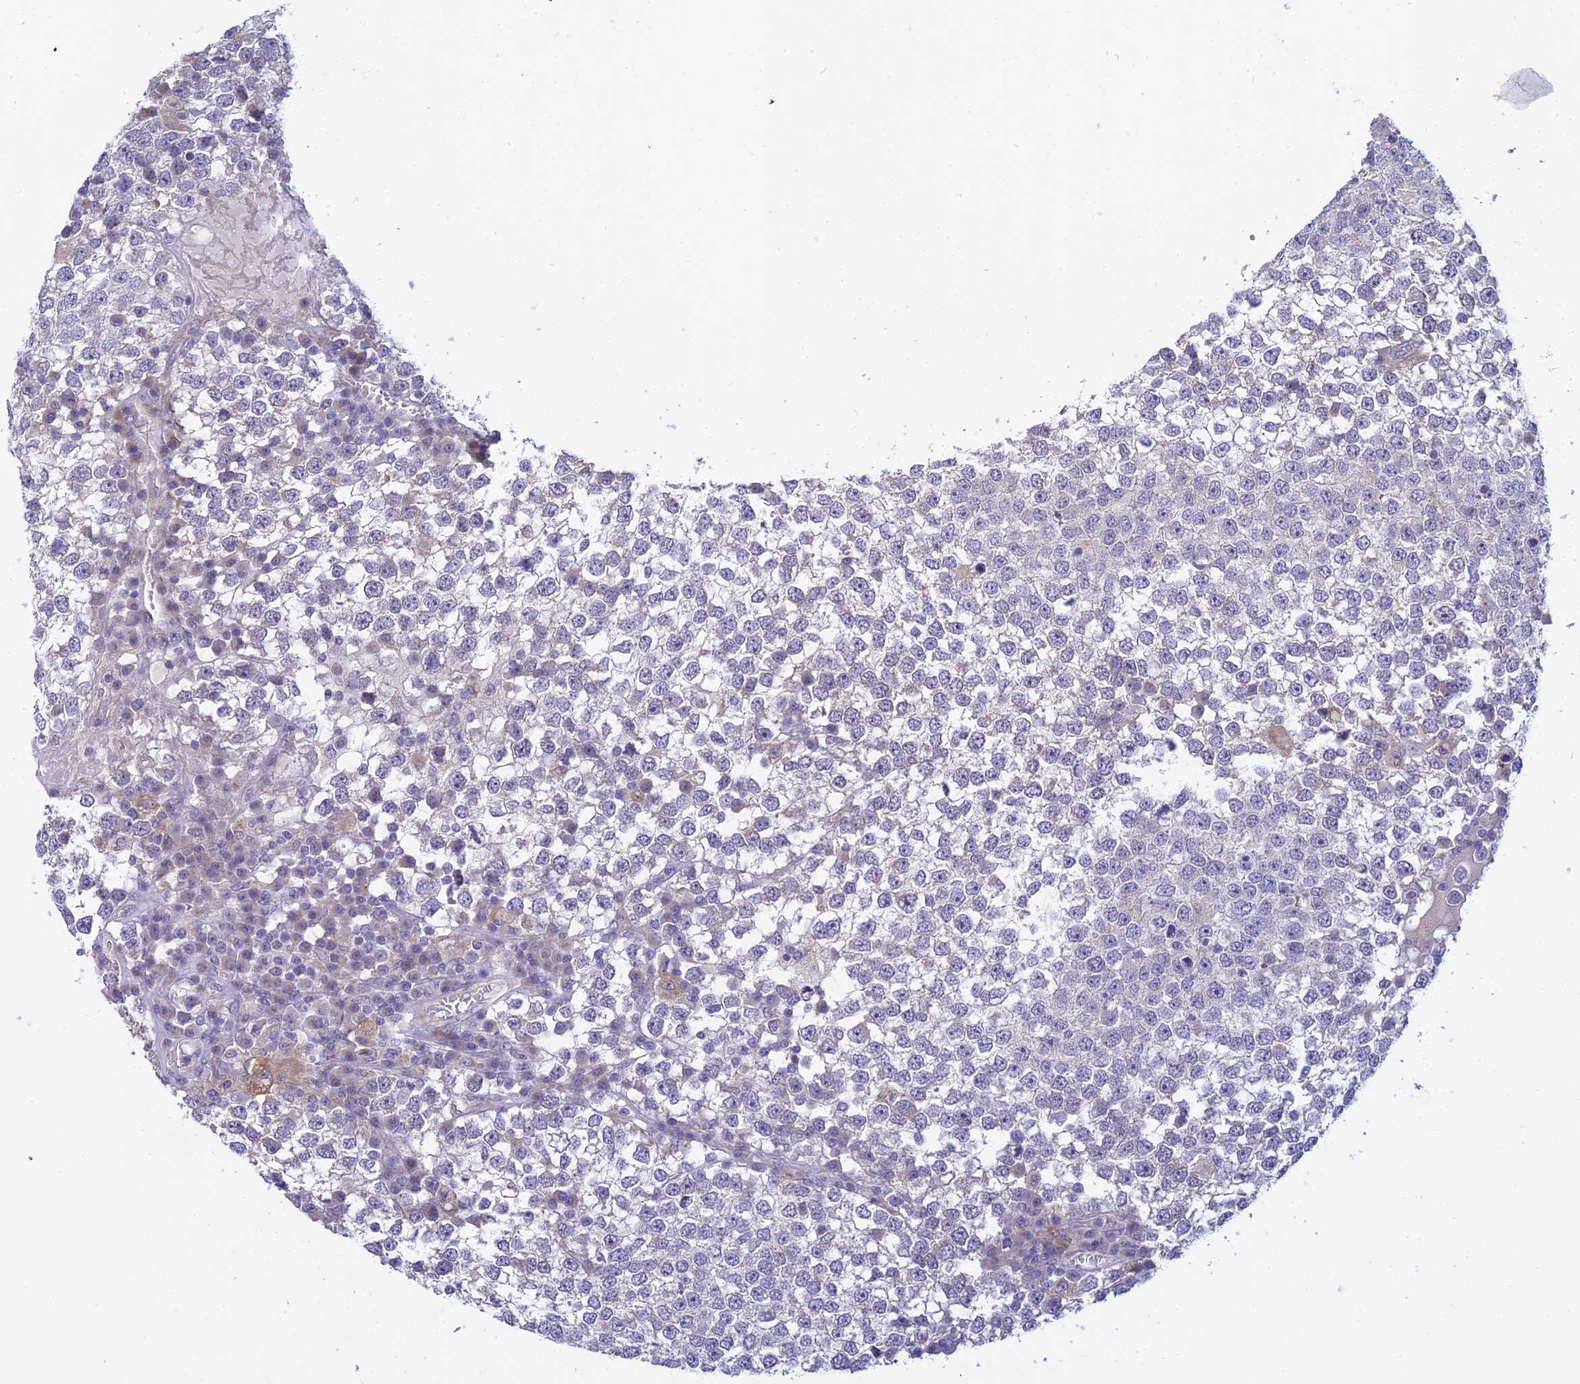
{"staining": {"intensity": "negative", "quantity": "none", "location": "none"}, "tissue": "testis cancer", "cell_type": "Tumor cells", "image_type": "cancer", "snomed": [{"axis": "morphology", "description": "Seminoma, NOS"}, {"axis": "topography", "description": "Testis"}], "caption": "DAB (3,3'-diaminobenzidine) immunohistochemical staining of human testis seminoma shows no significant positivity in tumor cells. The staining is performed using DAB brown chromogen with nuclei counter-stained in using hematoxylin.", "gene": "DUS2", "patient": {"sex": "male", "age": 65}}